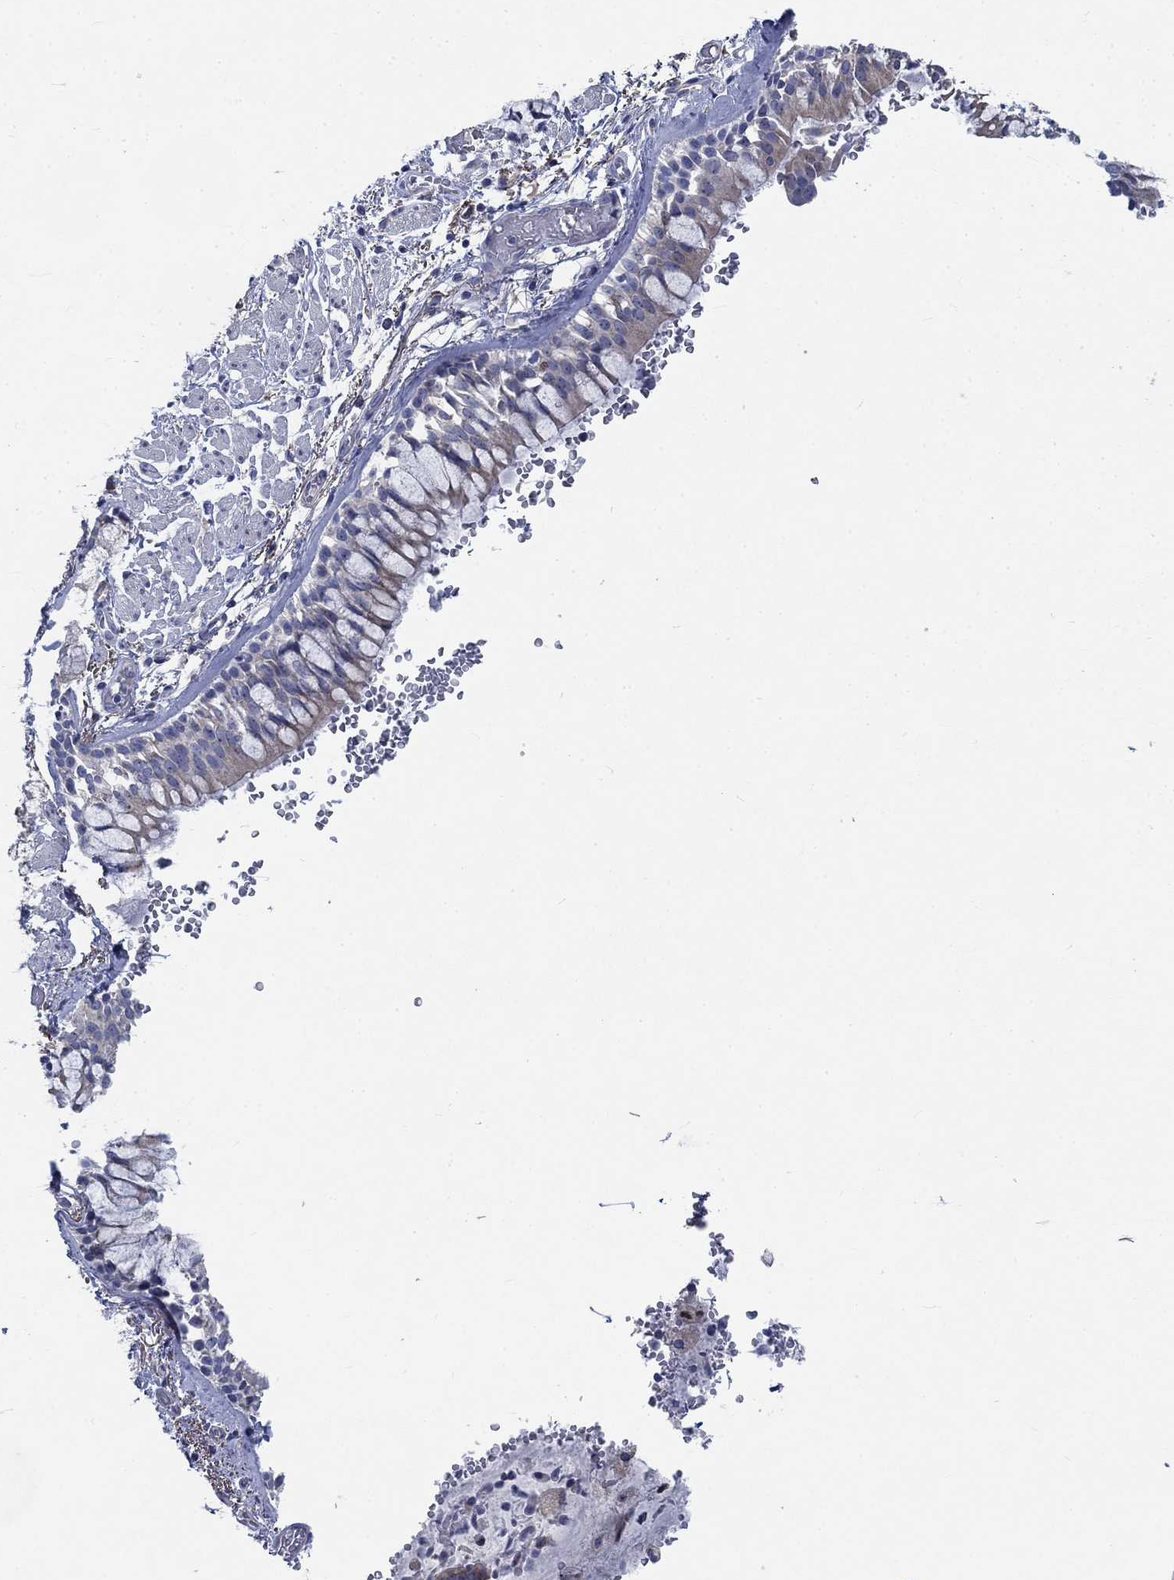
{"staining": {"intensity": "negative", "quantity": "none", "location": "none"}, "tissue": "bronchus", "cell_type": "Respiratory epithelial cells", "image_type": "normal", "snomed": [{"axis": "morphology", "description": "Normal tissue, NOS"}, {"axis": "topography", "description": "Bronchus"}, {"axis": "topography", "description": "Lung"}], "caption": "Human bronchus stained for a protein using immunohistochemistry (IHC) exhibits no expression in respiratory epithelial cells.", "gene": "MMP24", "patient": {"sex": "female", "age": 57}}